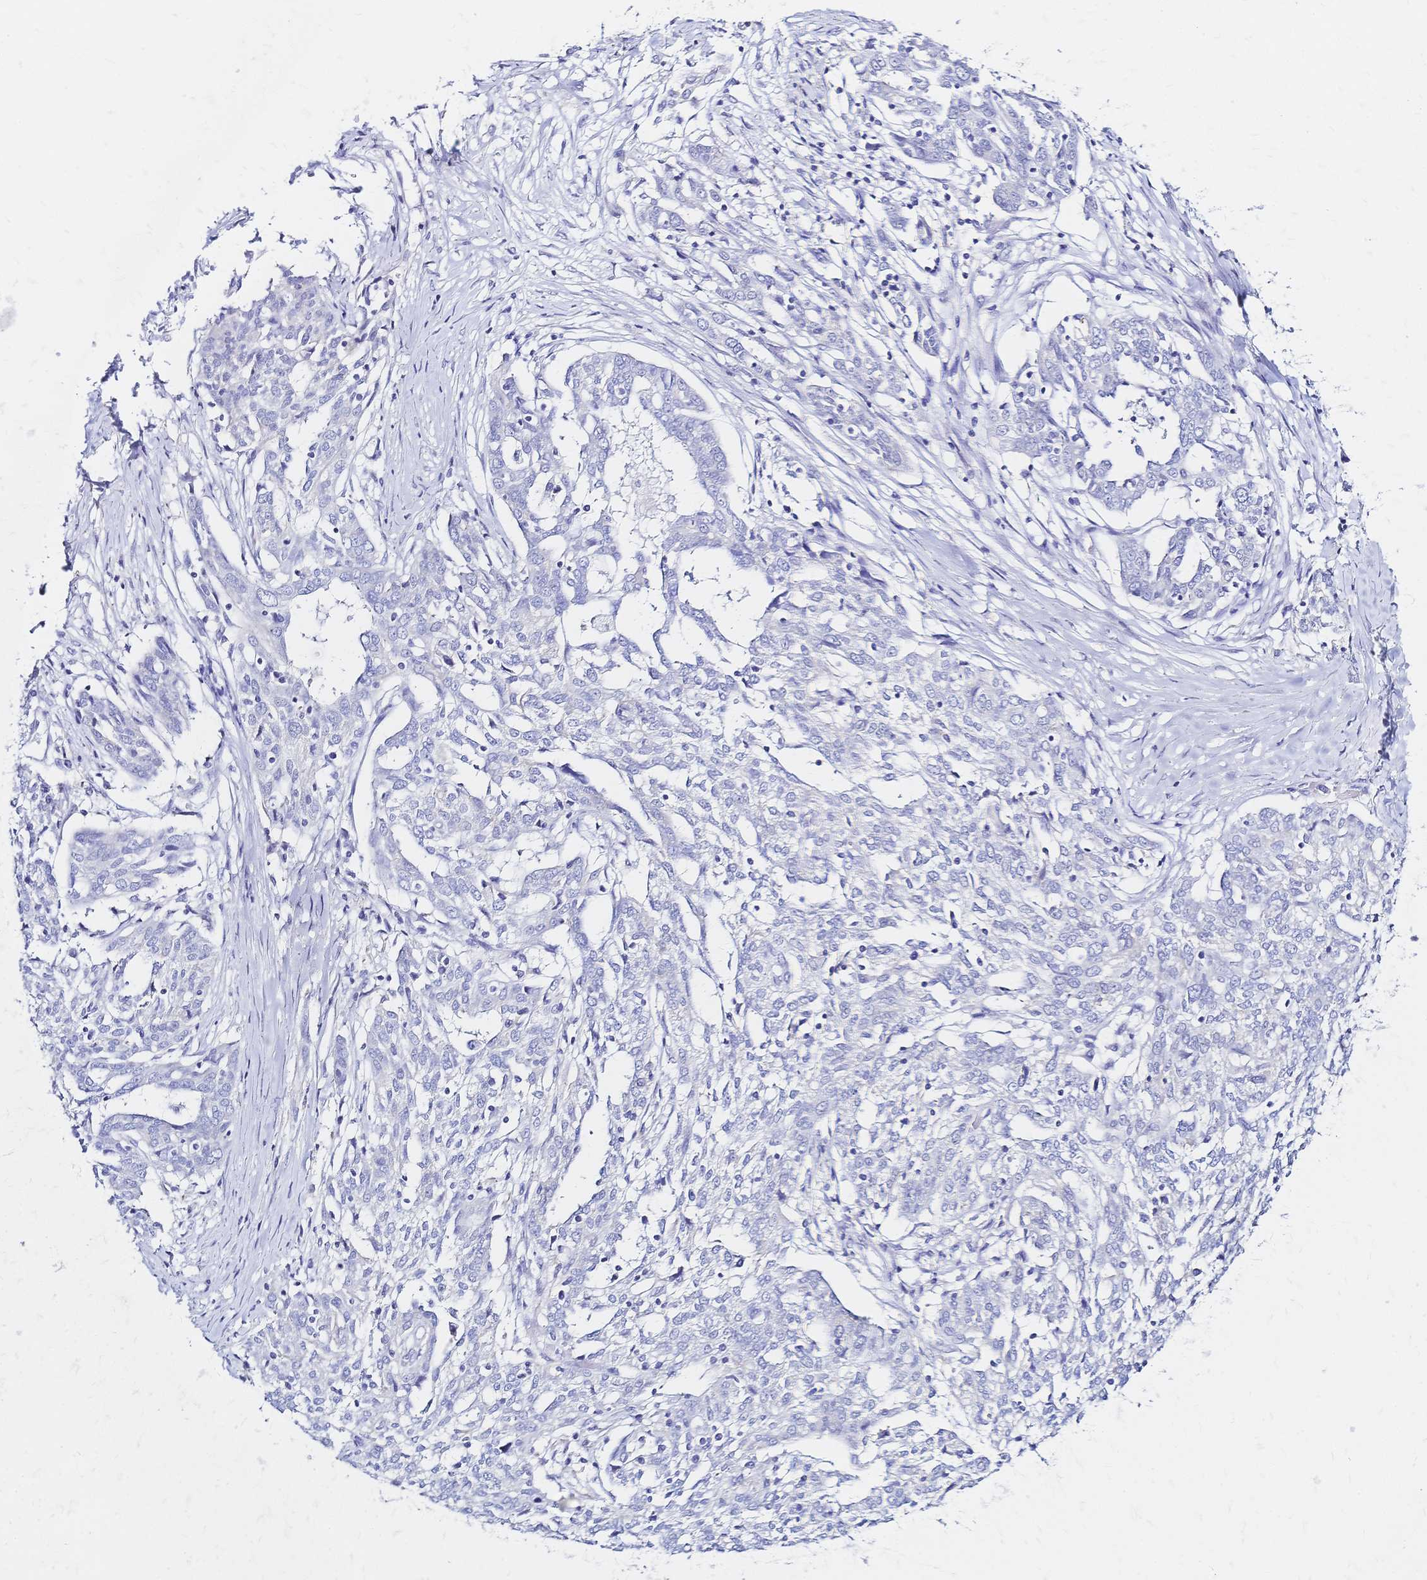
{"staining": {"intensity": "negative", "quantity": "none", "location": "none"}, "tissue": "ovarian cancer", "cell_type": "Tumor cells", "image_type": "cancer", "snomed": [{"axis": "morphology", "description": "Cystadenocarcinoma, serous, NOS"}, {"axis": "topography", "description": "Ovary"}], "caption": "A histopathology image of human serous cystadenocarcinoma (ovarian) is negative for staining in tumor cells.", "gene": "SLC5A1", "patient": {"sex": "female", "age": 67}}